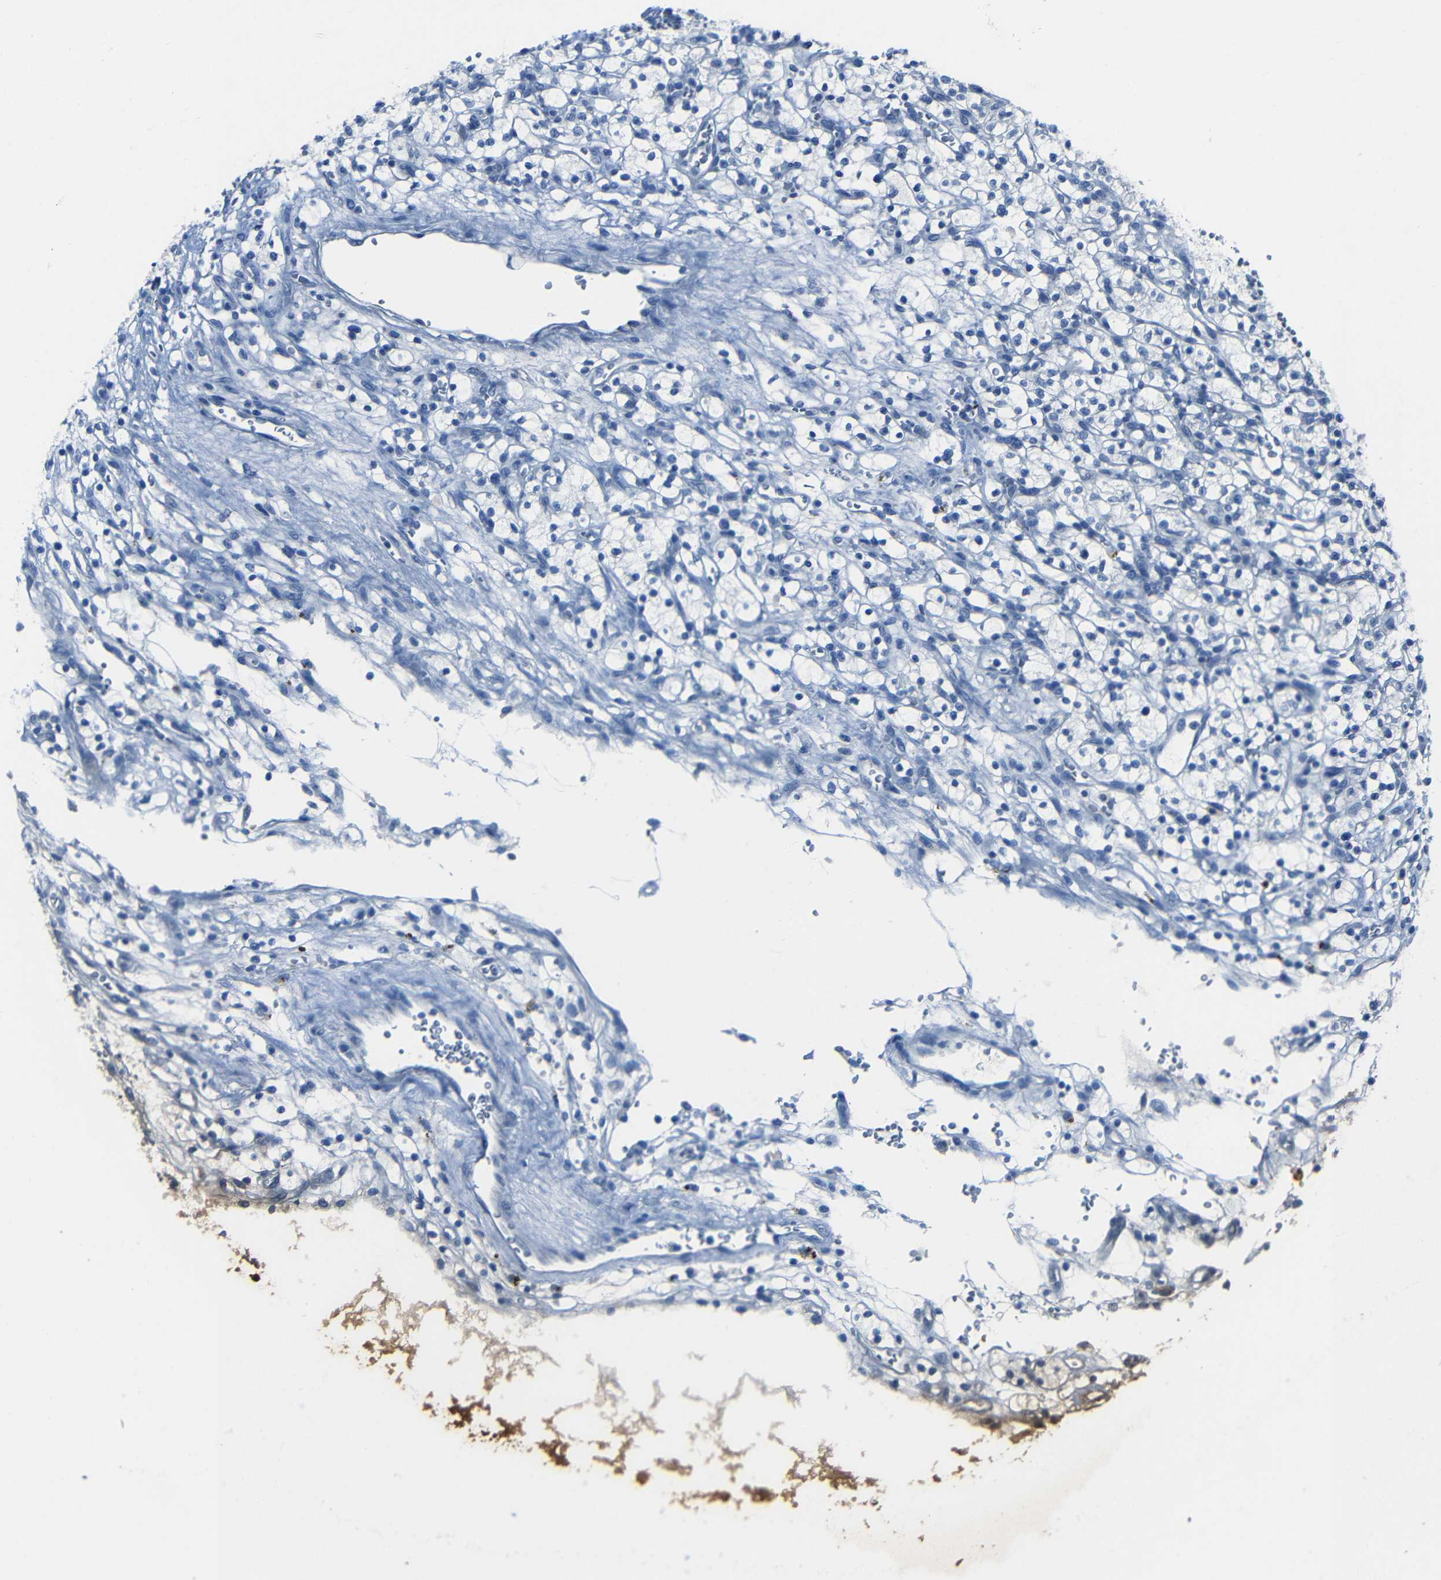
{"staining": {"intensity": "negative", "quantity": "none", "location": "none"}, "tissue": "renal cancer", "cell_type": "Tumor cells", "image_type": "cancer", "snomed": [{"axis": "morphology", "description": "Adenocarcinoma, NOS"}, {"axis": "topography", "description": "Kidney"}], "caption": "Immunohistochemical staining of human renal cancer (adenocarcinoma) reveals no significant staining in tumor cells. (Brightfield microscopy of DAB immunohistochemistry (IHC) at high magnification).", "gene": "DNAJC5", "patient": {"sex": "female", "age": 57}}